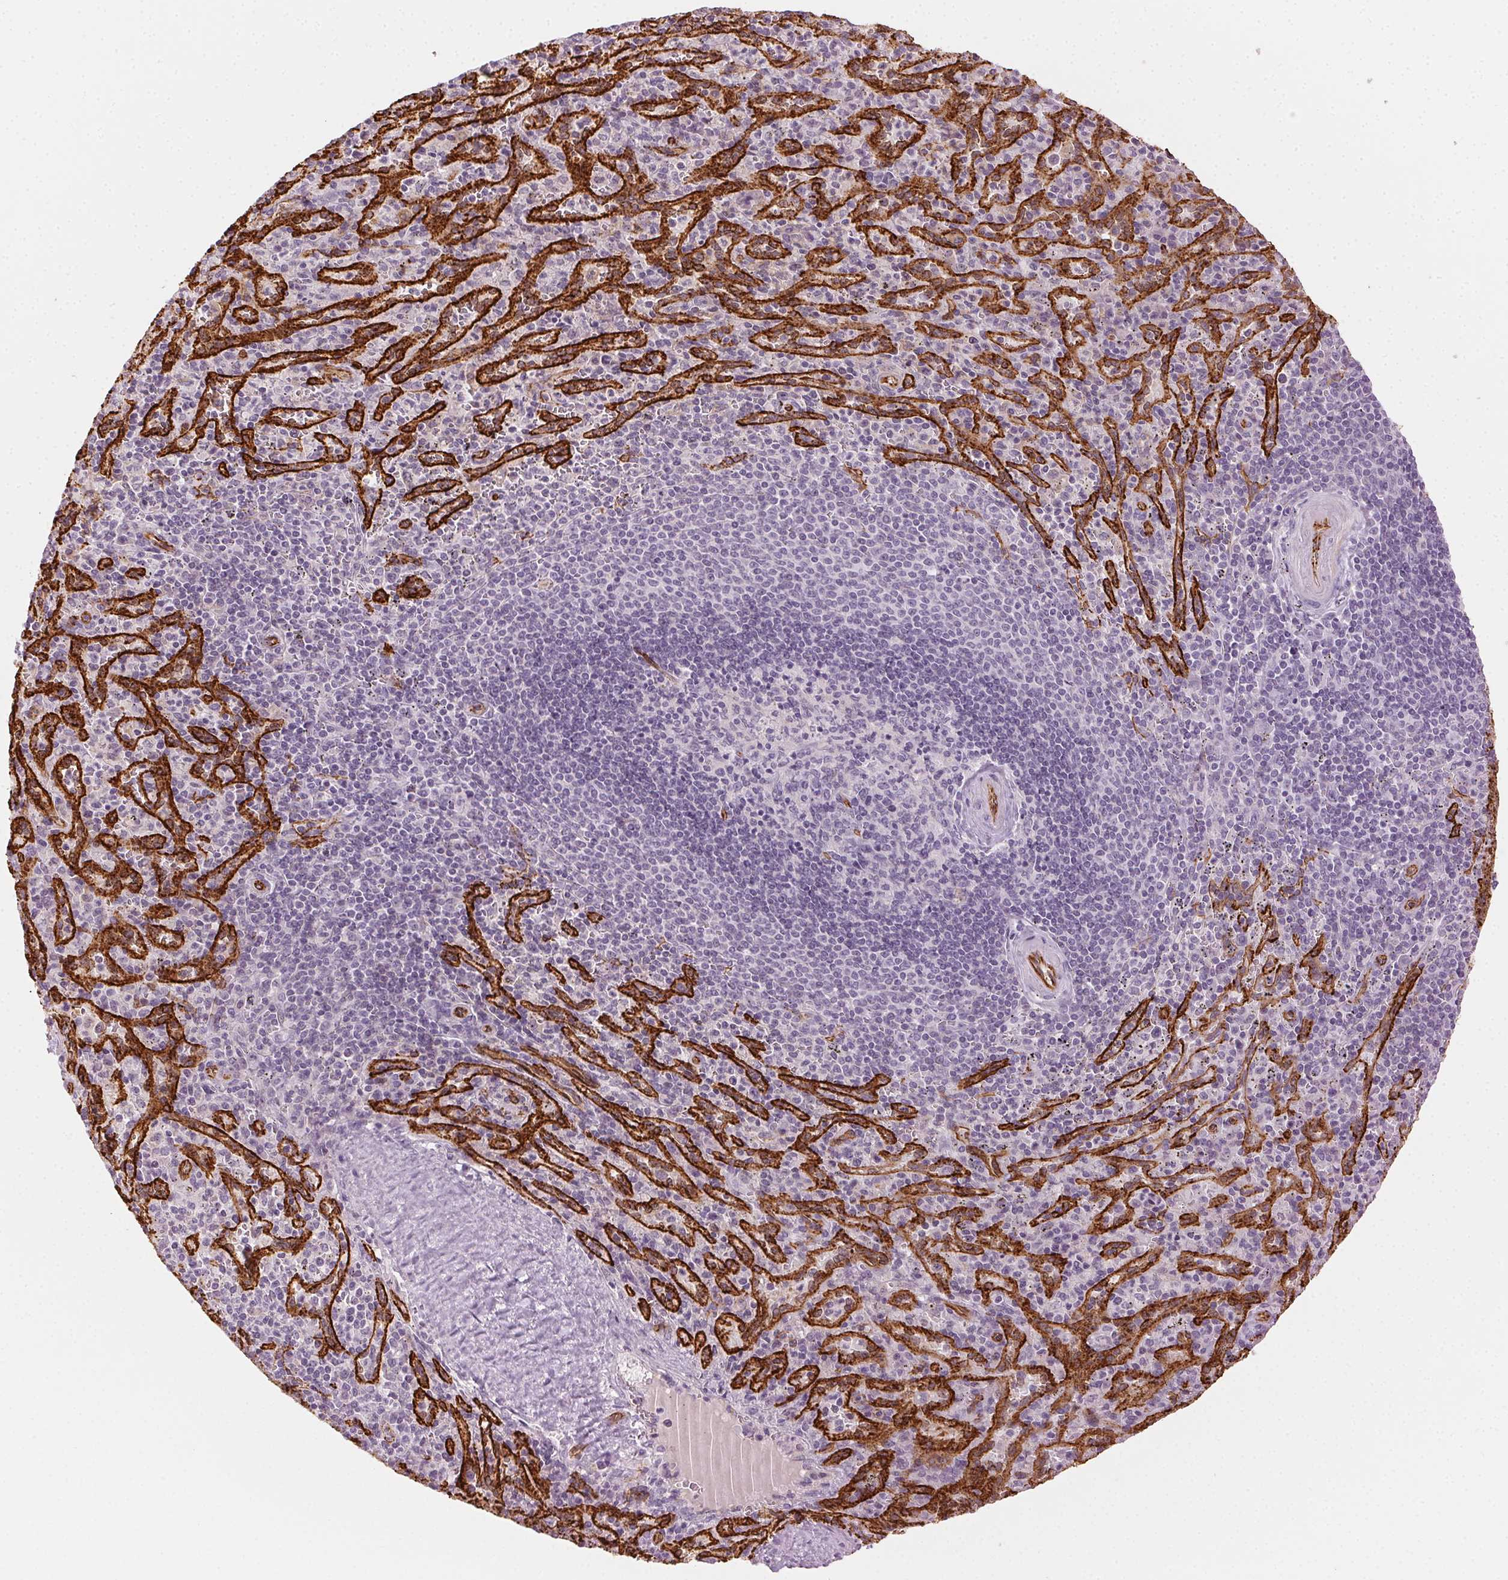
{"staining": {"intensity": "negative", "quantity": "none", "location": "none"}, "tissue": "spleen", "cell_type": "Cells in red pulp", "image_type": "normal", "snomed": [{"axis": "morphology", "description": "Normal tissue, NOS"}, {"axis": "topography", "description": "Spleen"}], "caption": "There is no significant staining in cells in red pulp of spleen. Nuclei are stained in blue.", "gene": "AIF1L", "patient": {"sex": "male", "age": 57}}